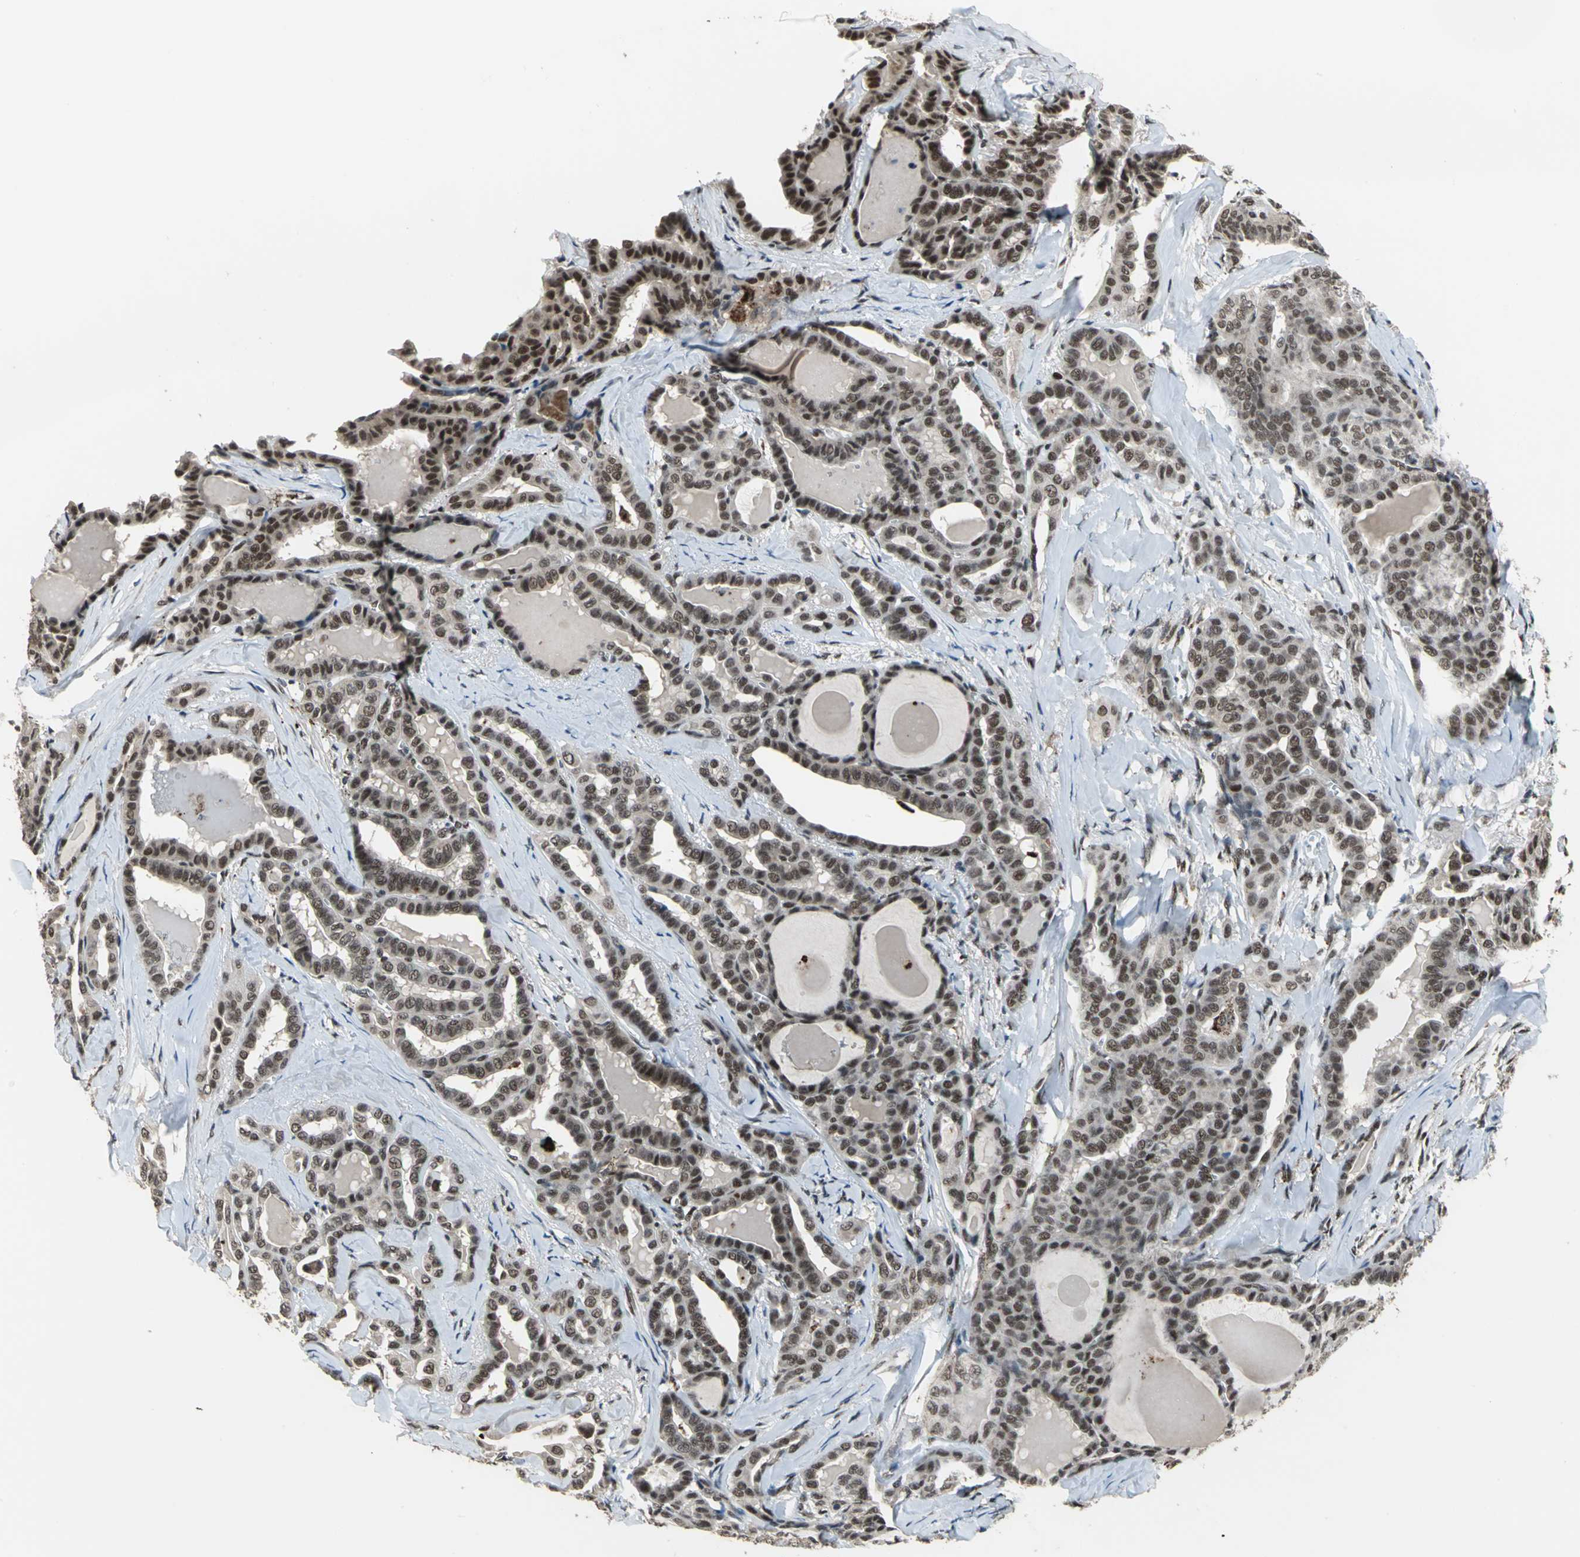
{"staining": {"intensity": "moderate", "quantity": "25%-75%", "location": "nuclear"}, "tissue": "thyroid cancer", "cell_type": "Tumor cells", "image_type": "cancer", "snomed": [{"axis": "morphology", "description": "Carcinoma, NOS"}, {"axis": "topography", "description": "Thyroid gland"}], "caption": "Human thyroid carcinoma stained for a protein (brown) exhibits moderate nuclear positive positivity in approximately 25%-75% of tumor cells.", "gene": "ELF2", "patient": {"sex": "female", "age": 91}}